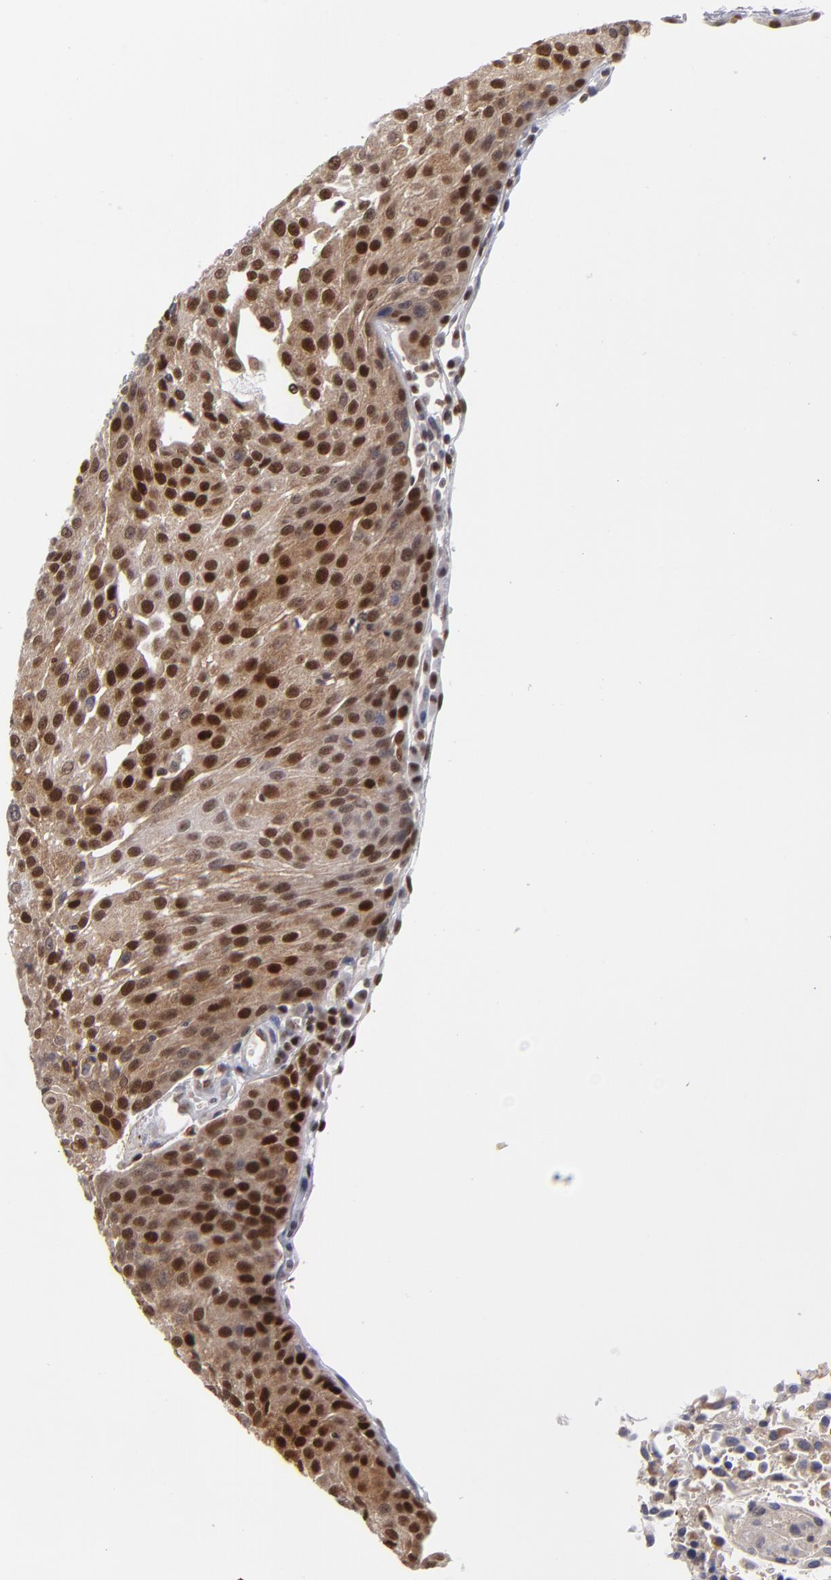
{"staining": {"intensity": "moderate", "quantity": ">75%", "location": "cytoplasmic/membranous,nuclear"}, "tissue": "urothelial cancer", "cell_type": "Tumor cells", "image_type": "cancer", "snomed": [{"axis": "morphology", "description": "Urothelial carcinoma, High grade"}, {"axis": "topography", "description": "Urinary bladder"}], "caption": "Immunohistochemical staining of human urothelial carcinoma (high-grade) reveals moderate cytoplasmic/membranous and nuclear protein positivity in approximately >75% of tumor cells.", "gene": "GSR", "patient": {"sex": "female", "age": 85}}